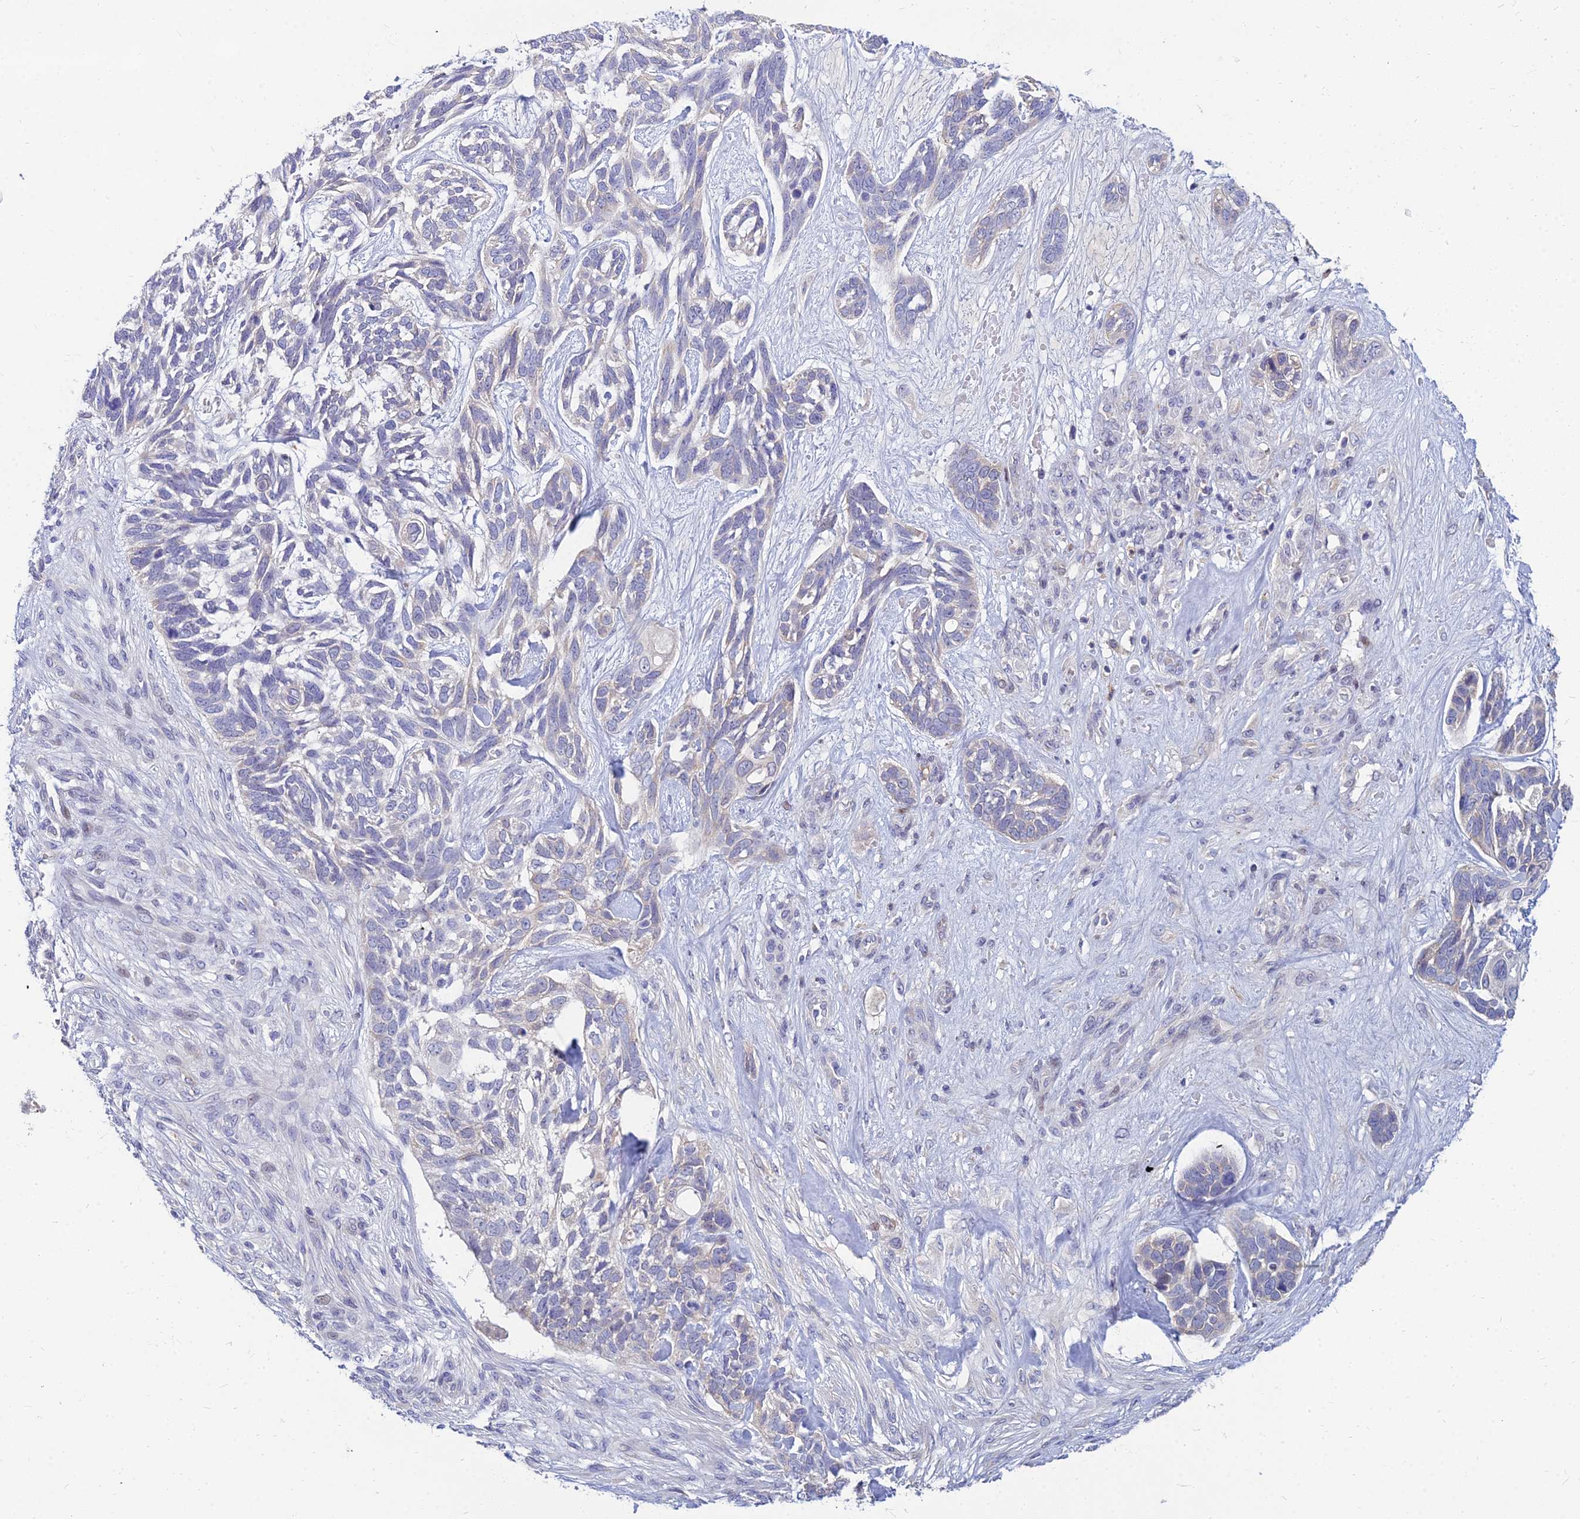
{"staining": {"intensity": "weak", "quantity": "<25%", "location": "cytoplasmic/membranous"}, "tissue": "skin cancer", "cell_type": "Tumor cells", "image_type": "cancer", "snomed": [{"axis": "morphology", "description": "Basal cell carcinoma"}, {"axis": "topography", "description": "Skin"}], "caption": "Image shows no significant protein staining in tumor cells of skin cancer (basal cell carcinoma).", "gene": "GOLGA6D", "patient": {"sex": "male", "age": 88}}